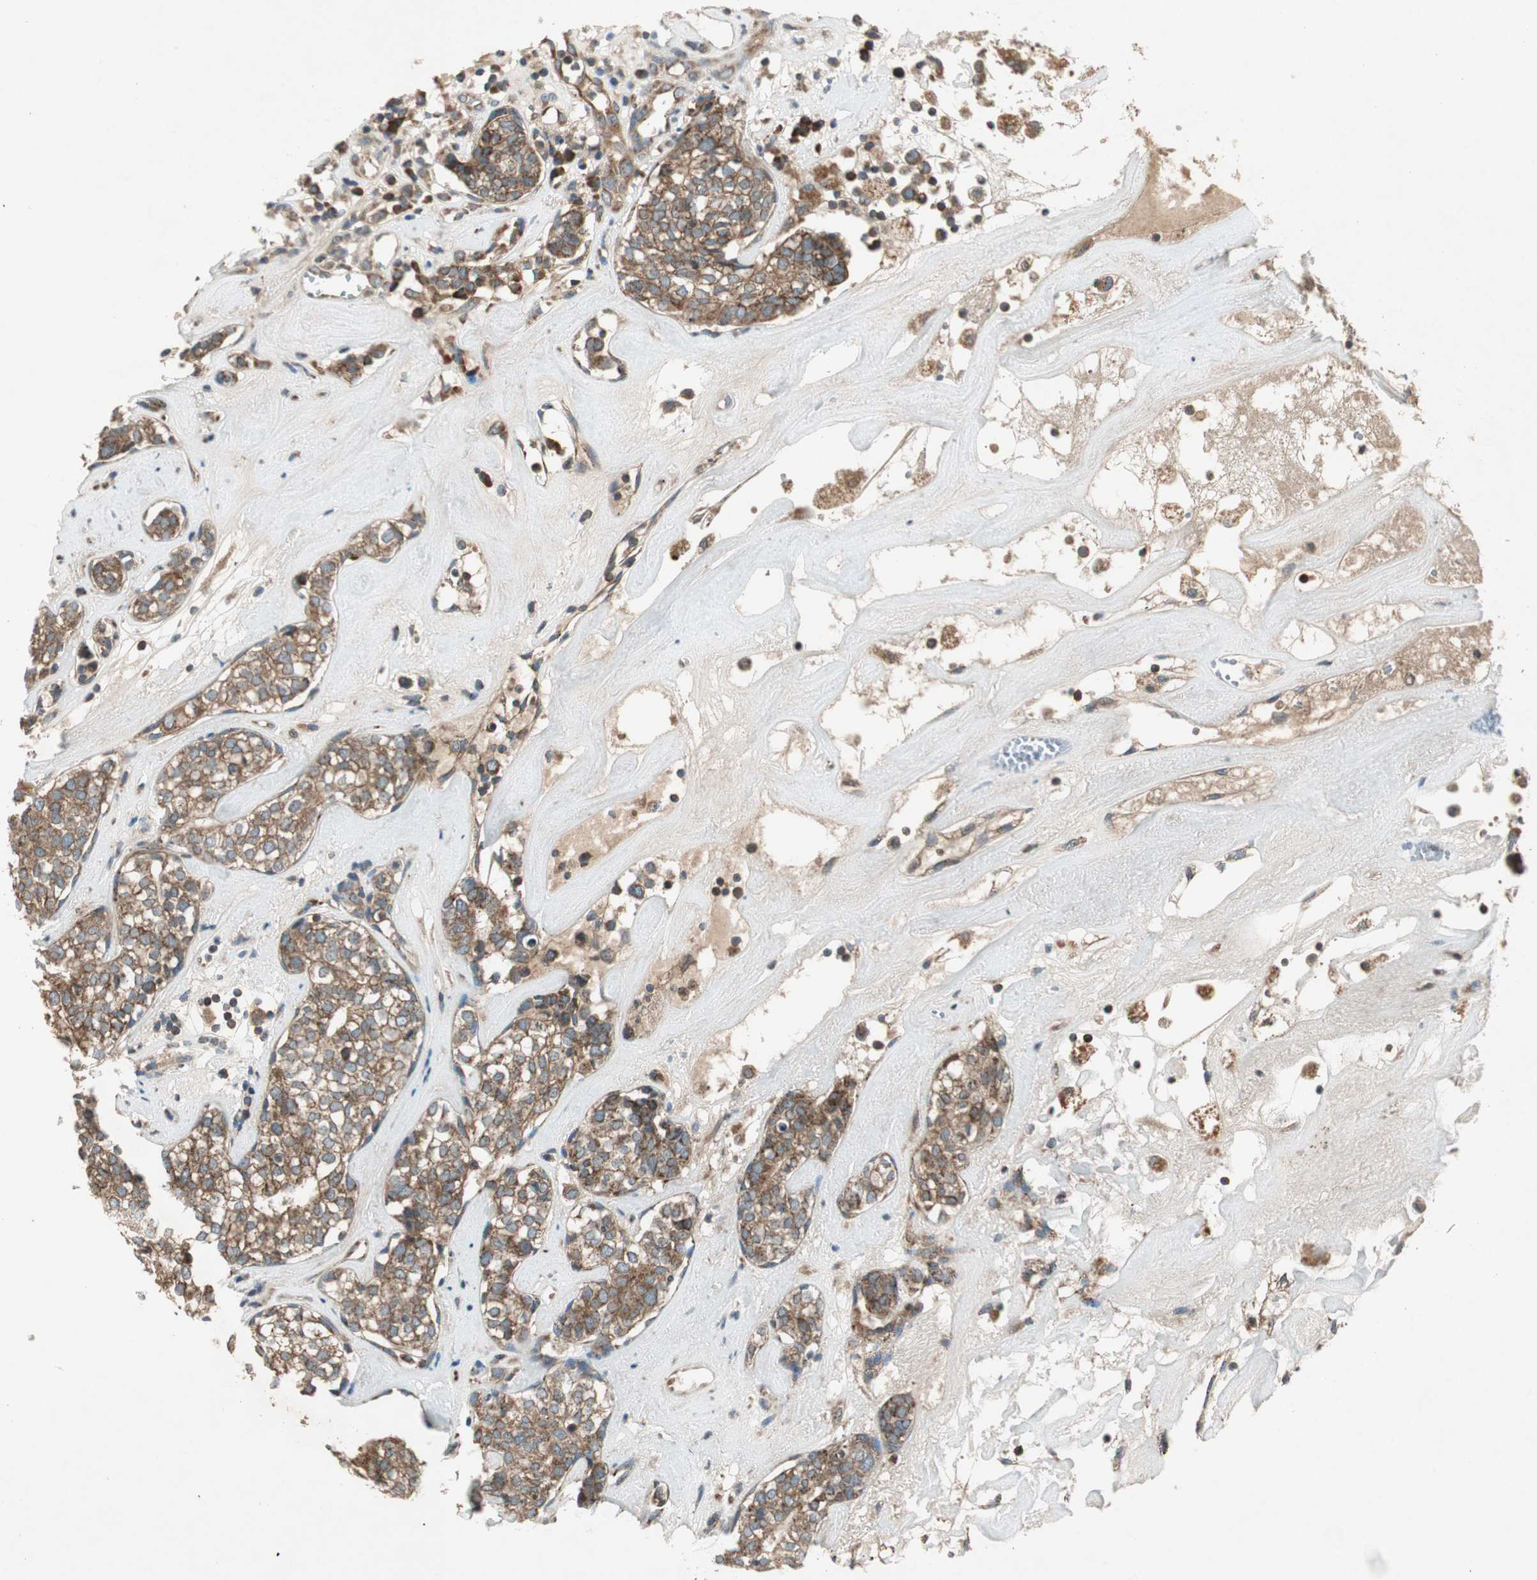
{"staining": {"intensity": "strong", "quantity": ">75%", "location": "cytoplasmic/membranous"}, "tissue": "head and neck cancer", "cell_type": "Tumor cells", "image_type": "cancer", "snomed": [{"axis": "morphology", "description": "Adenocarcinoma, NOS"}, {"axis": "topography", "description": "Salivary gland"}, {"axis": "topography", "description": "Head-Neck"}], "caption": "Head and neck cancer (adenocarcinoma) tissue exhibits strong cytoplasmic/membranous staining in about >75% of tumor cells The protein is stained brown, and the nuclei are stained in blue (DAB IHC with brightfield microscopy, high magnification).", "gene": "CHADL", "patient": {"sex": "female", "age": 65}}